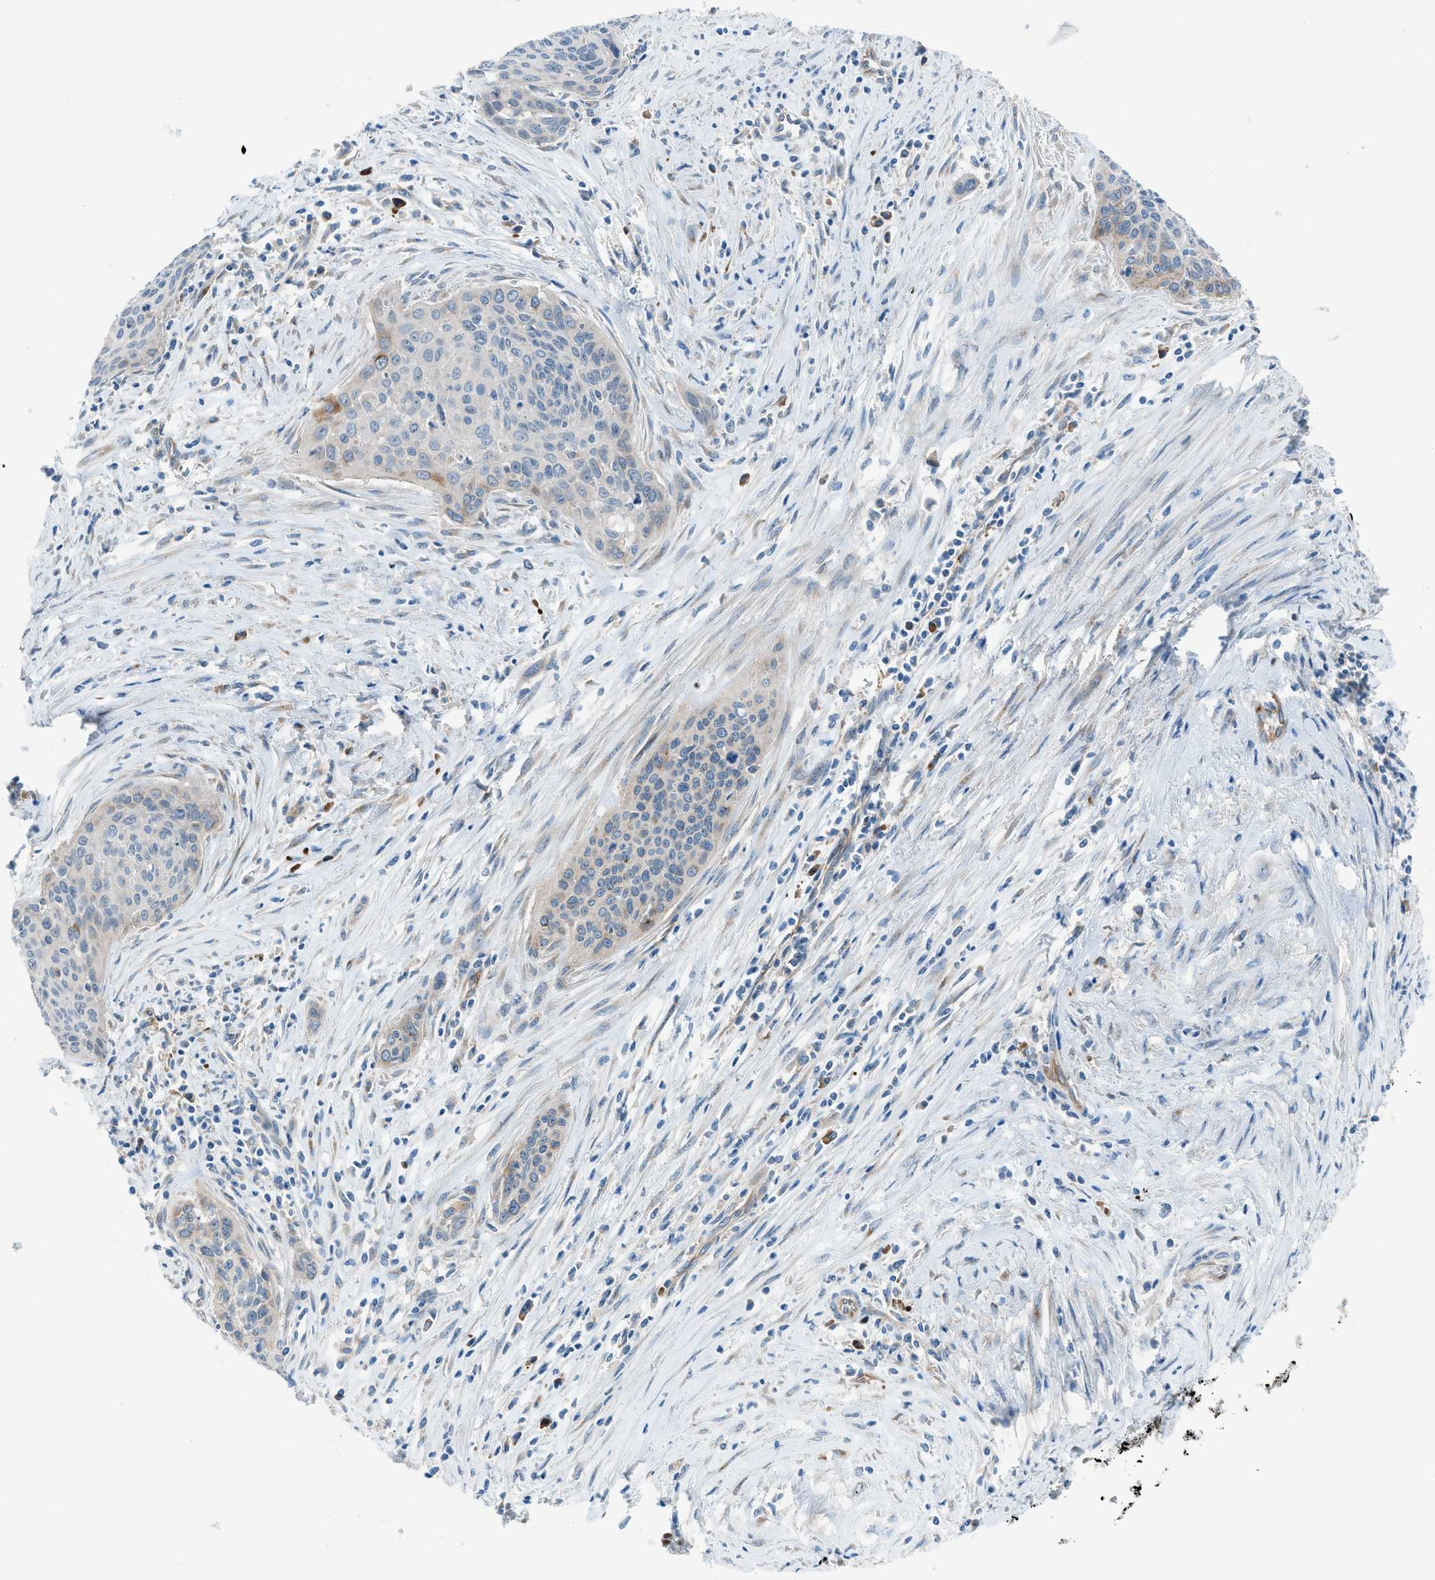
{"staining": {"intensity": "moderate", "quantity": "<25%", "location": "cytoplasmic/membranous"}, "tissue": "cervical cancer", "cell_type": "Tumor cells", "image_type": "cancer", "snomed": [{"axis": "morphology", "description": "Squamous cell carcinoma, NOS"}, {"axis": "topography", "description": "Cervix"}], "caption": "Protein analysis of squamous cell carcinoma (cervical) tissue displays moderate cytoplasmic/membranous staining in approximately <25% of tumor cells. The staining is performed using DAB brown chromogen to label protein expression. The nuclei are counter-stained blue using hematoxylin.", "gene": "HEG1", "patient": {"sex": "female", "age": 55}}